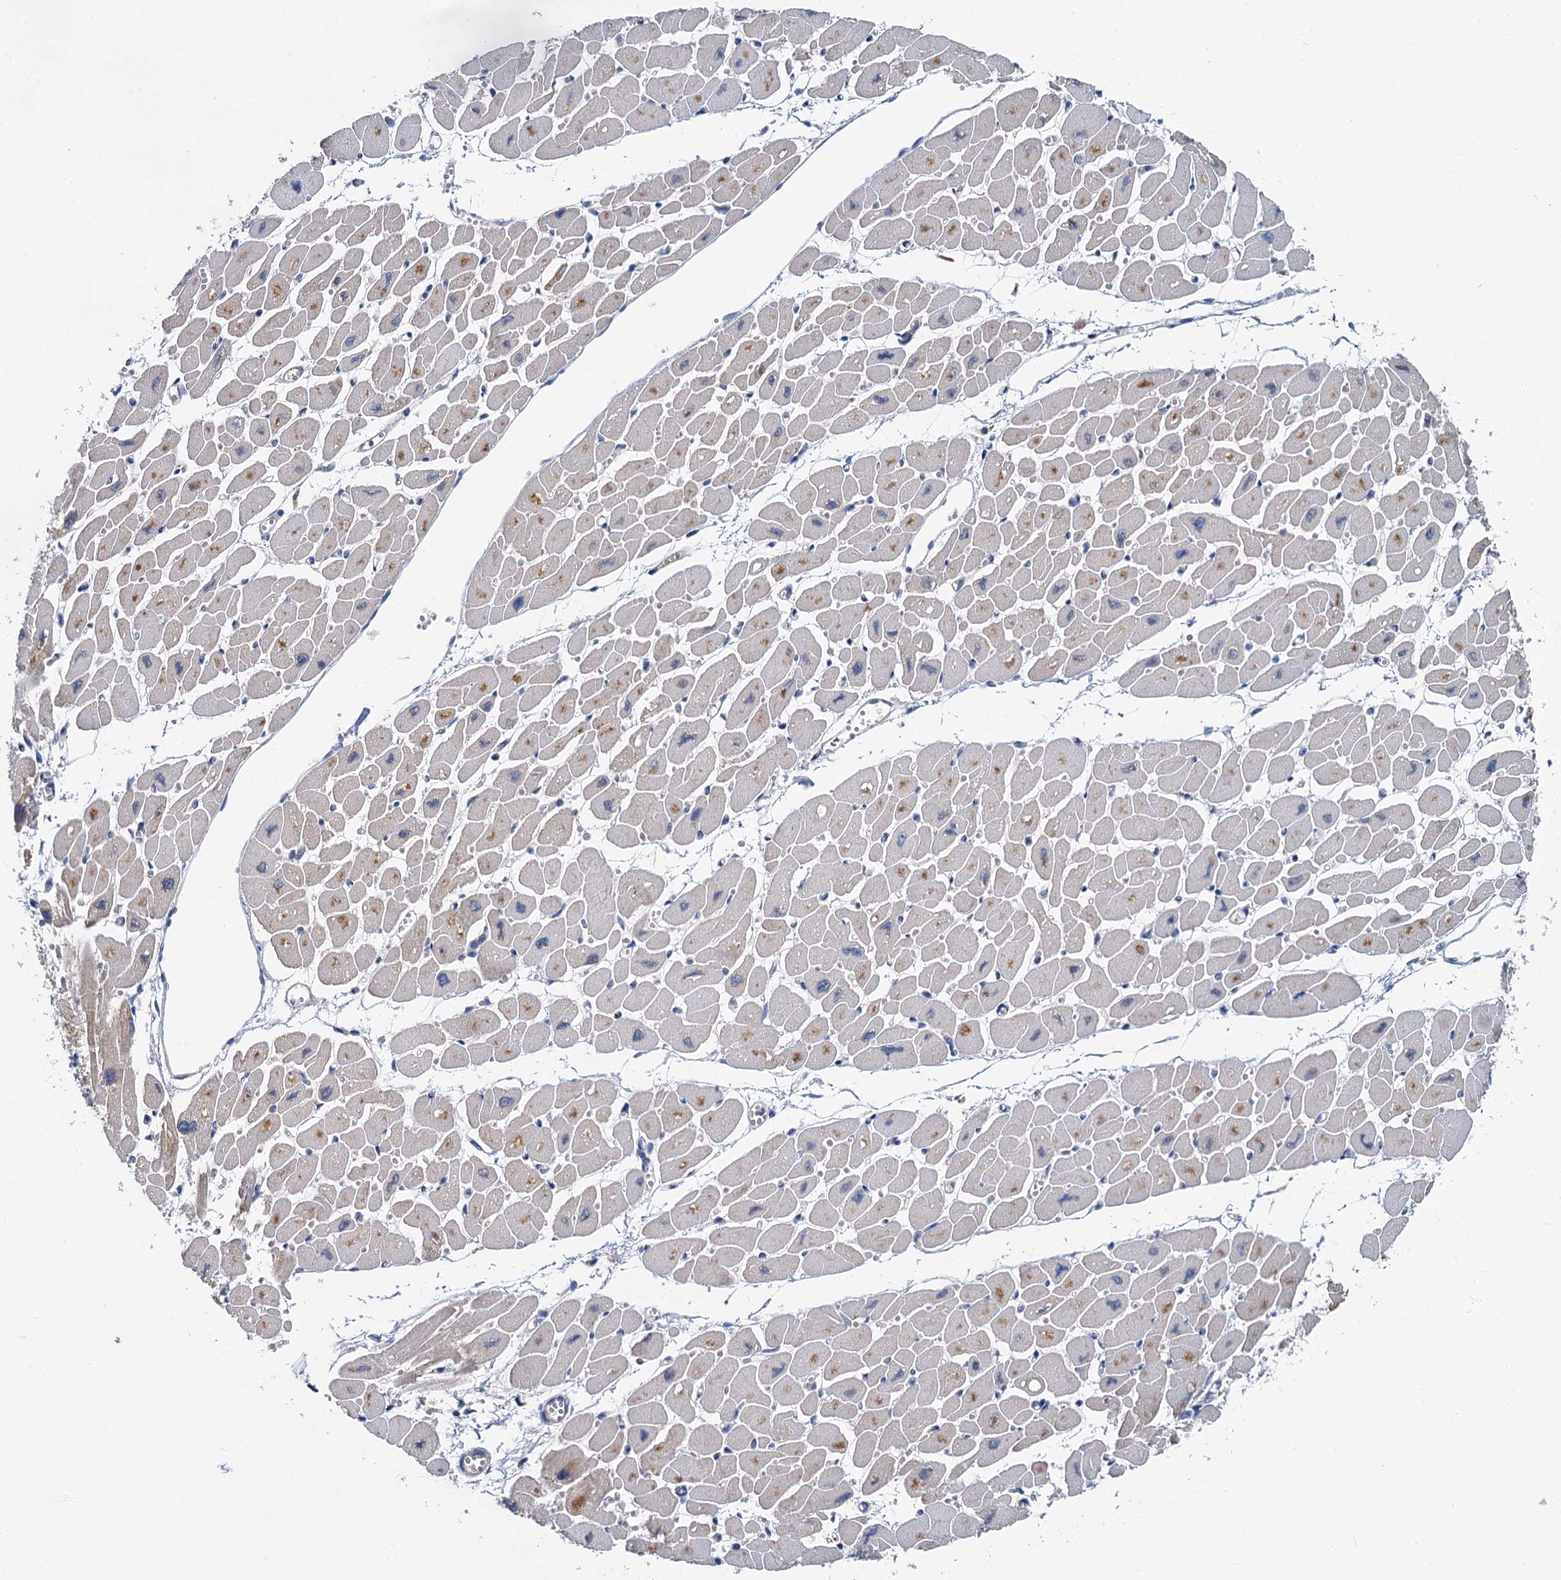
{"staining": {"intensity": "moderate", "quantity": "25%-75%", "location": "cytoplasmic/membranous"}, "tissue": "heart muscle", "cell_type": "Cardiomyocytes", "image_type": "normal", "snomed": [{"axis": "morphology", "description": "Normal tissue, NOS"}, {"axis": "topography", "description": "Heart"}], "caption": "Brown immunohistochemical staining in normal heart muscle displays moderate cytoplasmic/membranous expression in about 25%-75% of cardiomyocytes.", "gene": "SPINK9", "patient": {"sex": "female", "age": 54}}